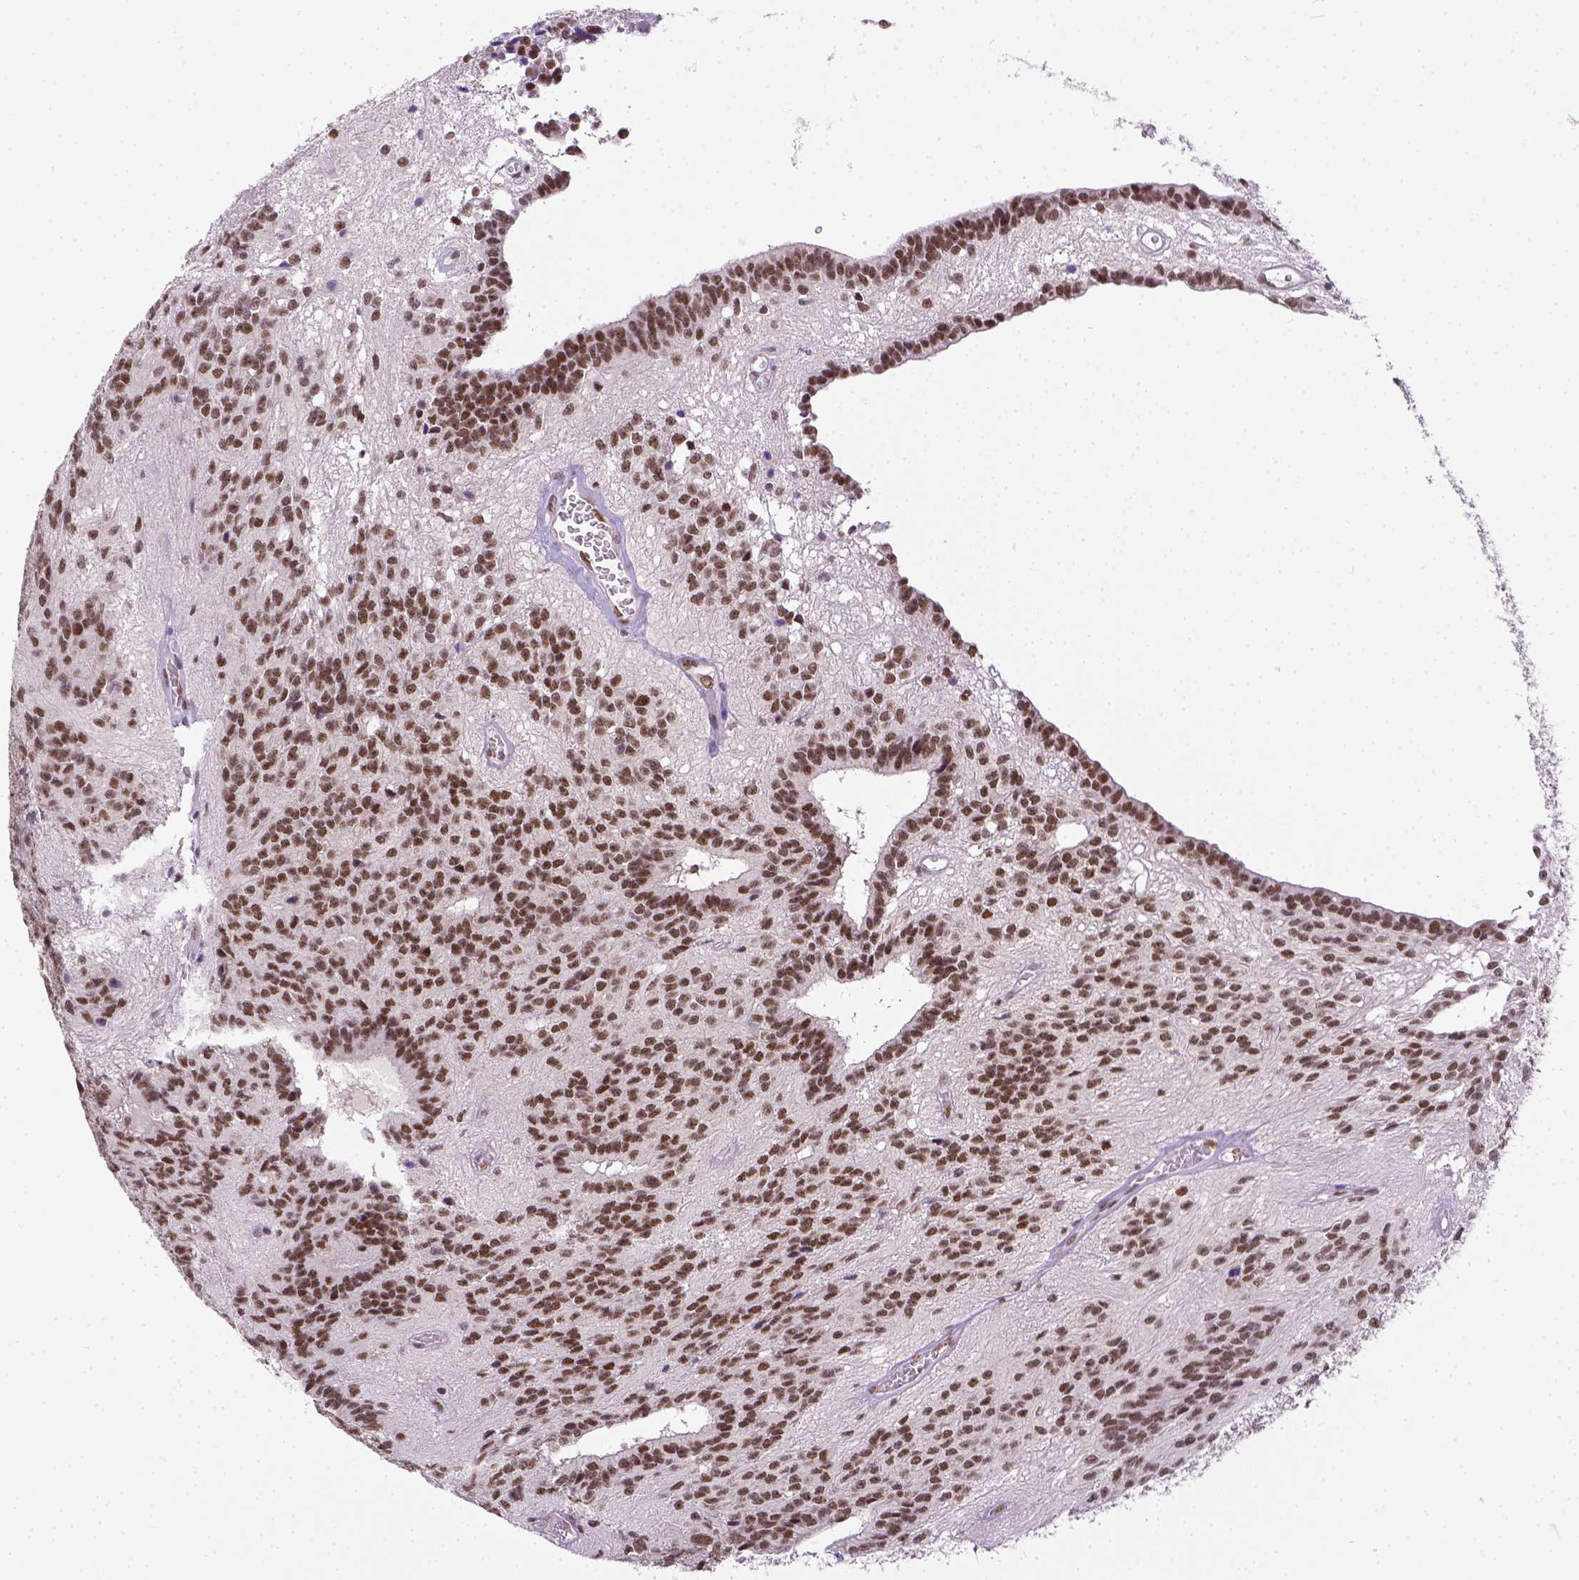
{"staining": {"intensity": "moderate", "quantity": ">75%", "location": "nuclear"}, "tissue": "glioma", "cell_type": "Tumor cells", "image_type": "cancer", "snomed": [{"axis": "morphology", "description": "Glioma, malignant, Low grade"}, {"axis": "topography", "description": "Brain"}], "caption": "A histopathology image showing moderate nuclear positivity in about >75% of tumor cells in malignant glioma (low-grade), as visualized by brown immunohistochemical staining.", "gene": "ERCC1", "patient": {"sex": "male", "age": 31}}